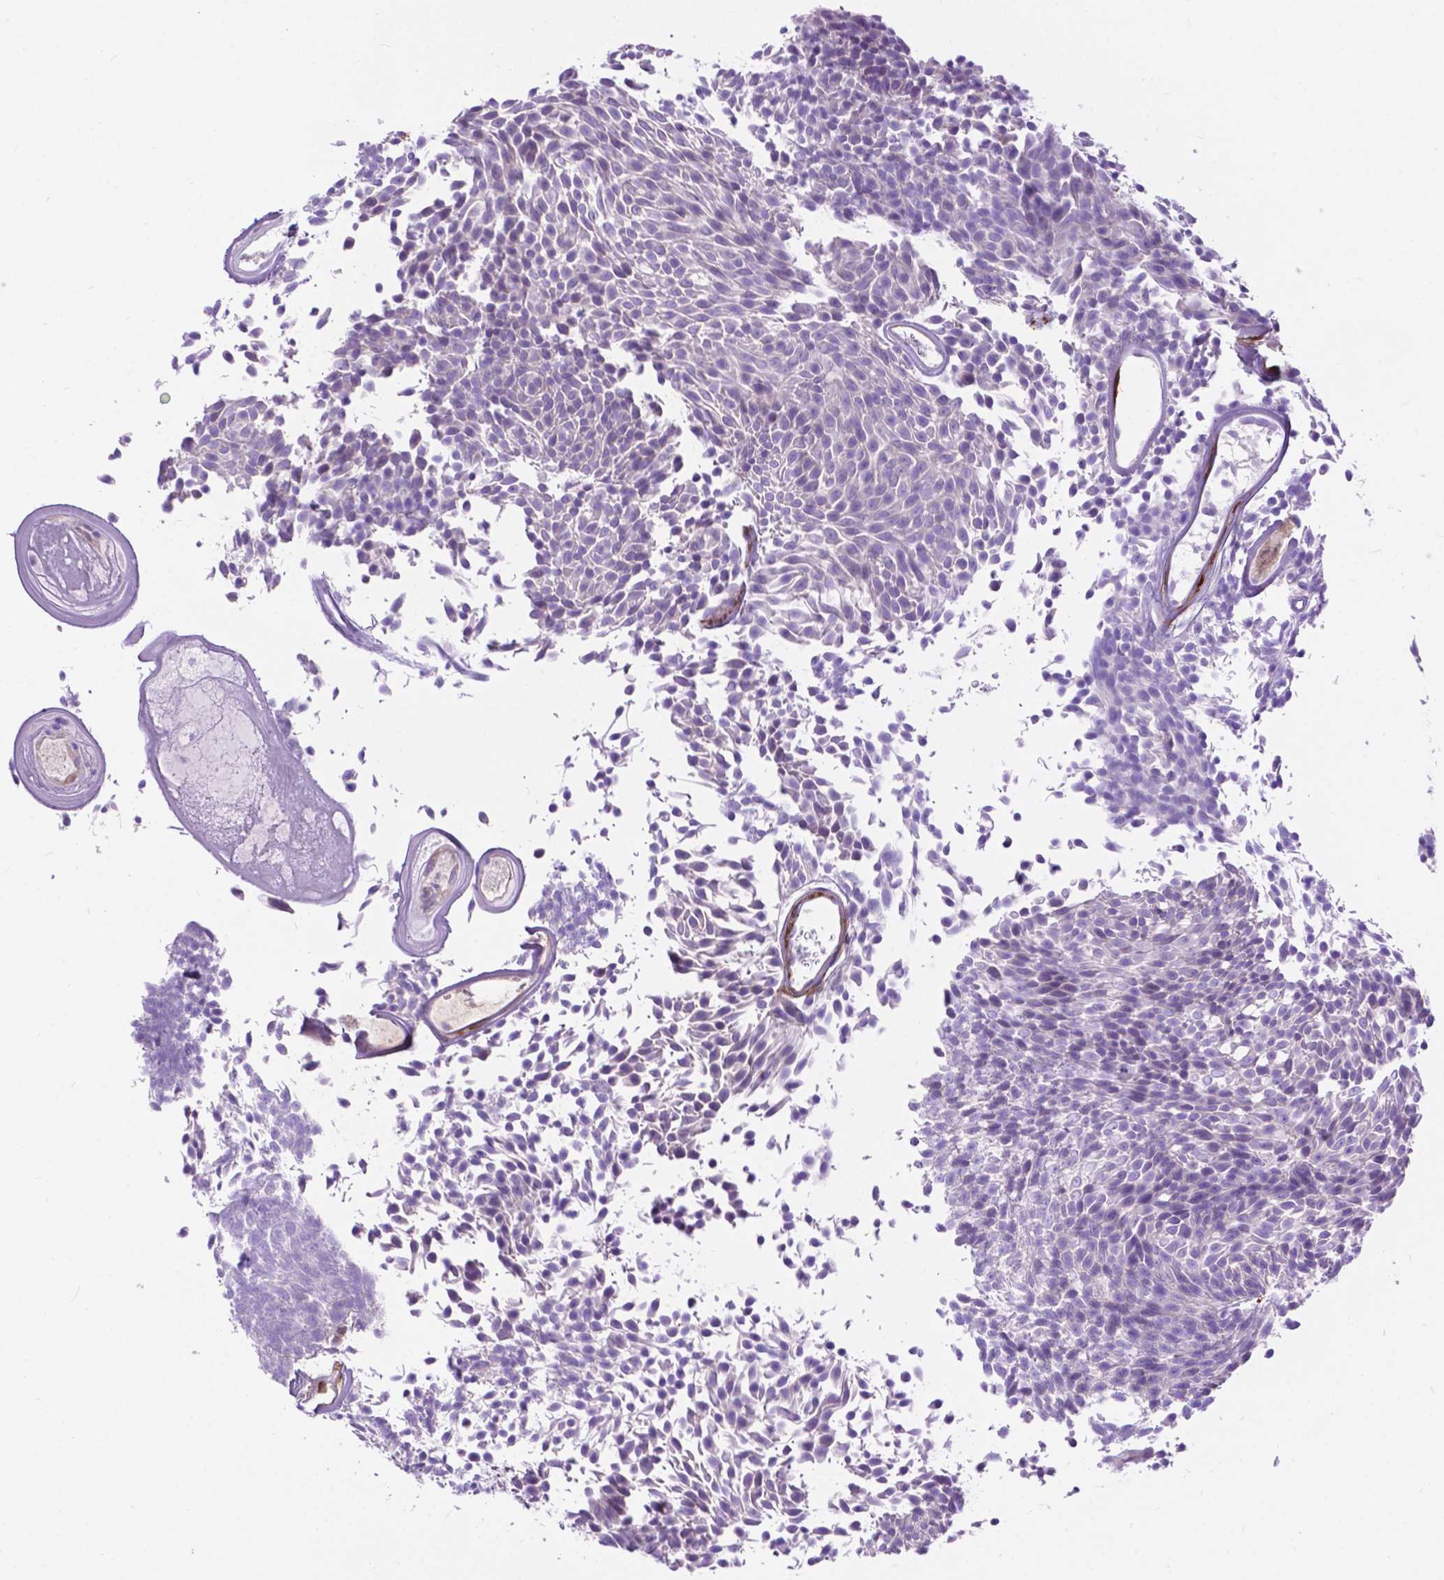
{"staining": {"intensity": "negative", "quantity": "none", "location": "none"}, "tissue": "urothelial cancer", "cell_type": "Tumor cells", "image_type": "cancer", "snomed": [{"axis": "morphology", "description": "Urothelial carcinoma, Low grade"}, {"axis": "topography", "description": "Urinary bladder"}], "caption": "Immunohistochemical staining of low-grade urothelial carcinoma exhibits no significant staining in tumor cells. (Brightfield microscopy of DAB immunohistochemistry at high magnification).", "gene": "PCDHA12", "patient": {"sex": "male", "age": 77}}